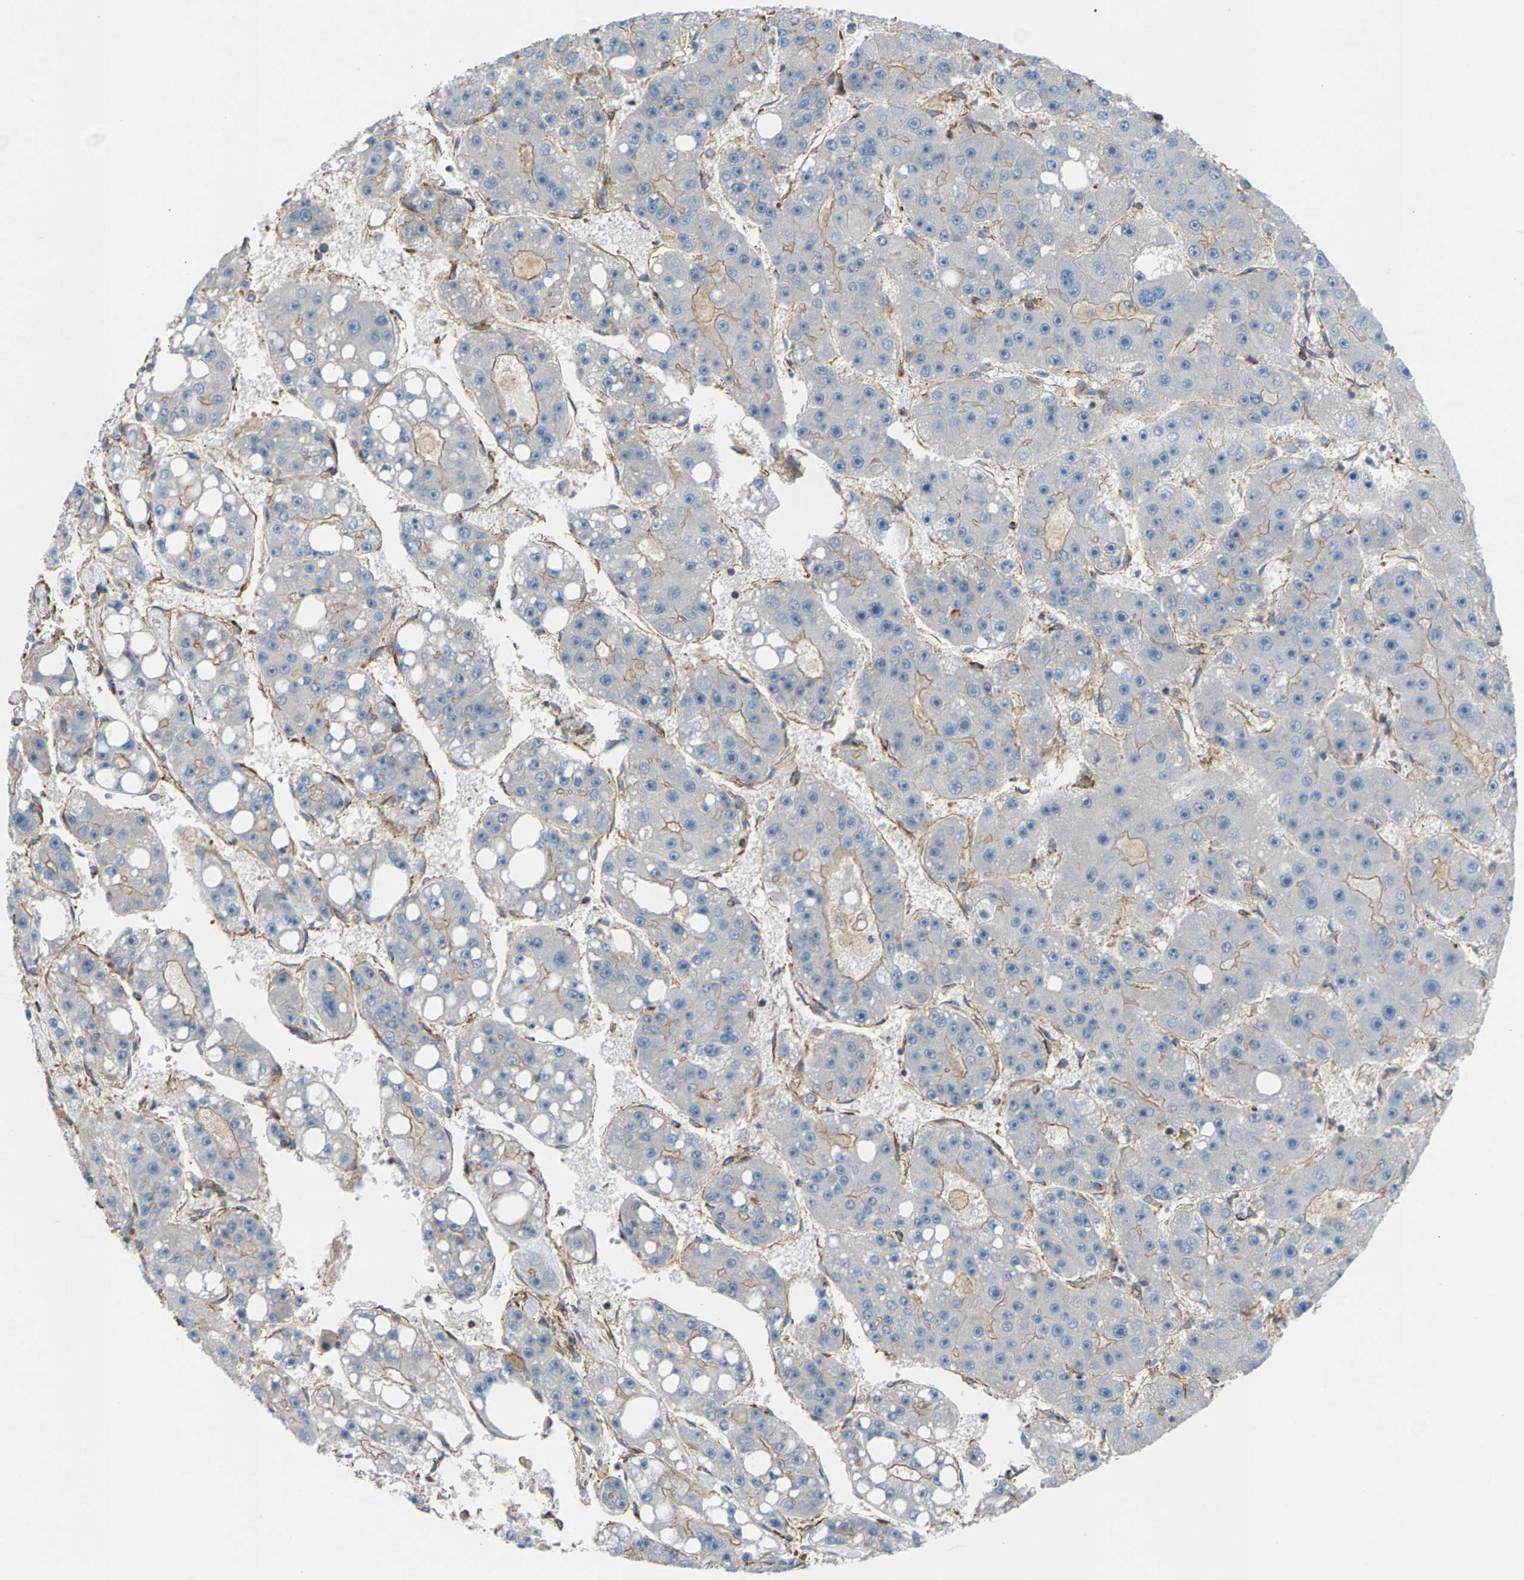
{"staining": {"intensity": "negative", "quantity": "none", "location": "none"}, "tissue": "liver cancer", "cell_type": "Tumor cells", "image_type": "cancer", "snomed": [{"axis": "morphology", "description": "Carcinoma, Hepatocellular, NOS"}, {"axis": "topography", "description": "Liver"}], "caption": "Immunohistochemistry image of neoplastic tissue: liver hepatocellular carcinoma stained with DAB demonstrates no significant protein positivity in tumor cells. Brightfield microscopy of immunohistochemistry stained with DAB (3,3'-diaminobenzidine) (brown) and hematoxylin (blue), captured at high magnification.", "gene": "PDCL", "patient": {"sex": "female", "age": 61}}